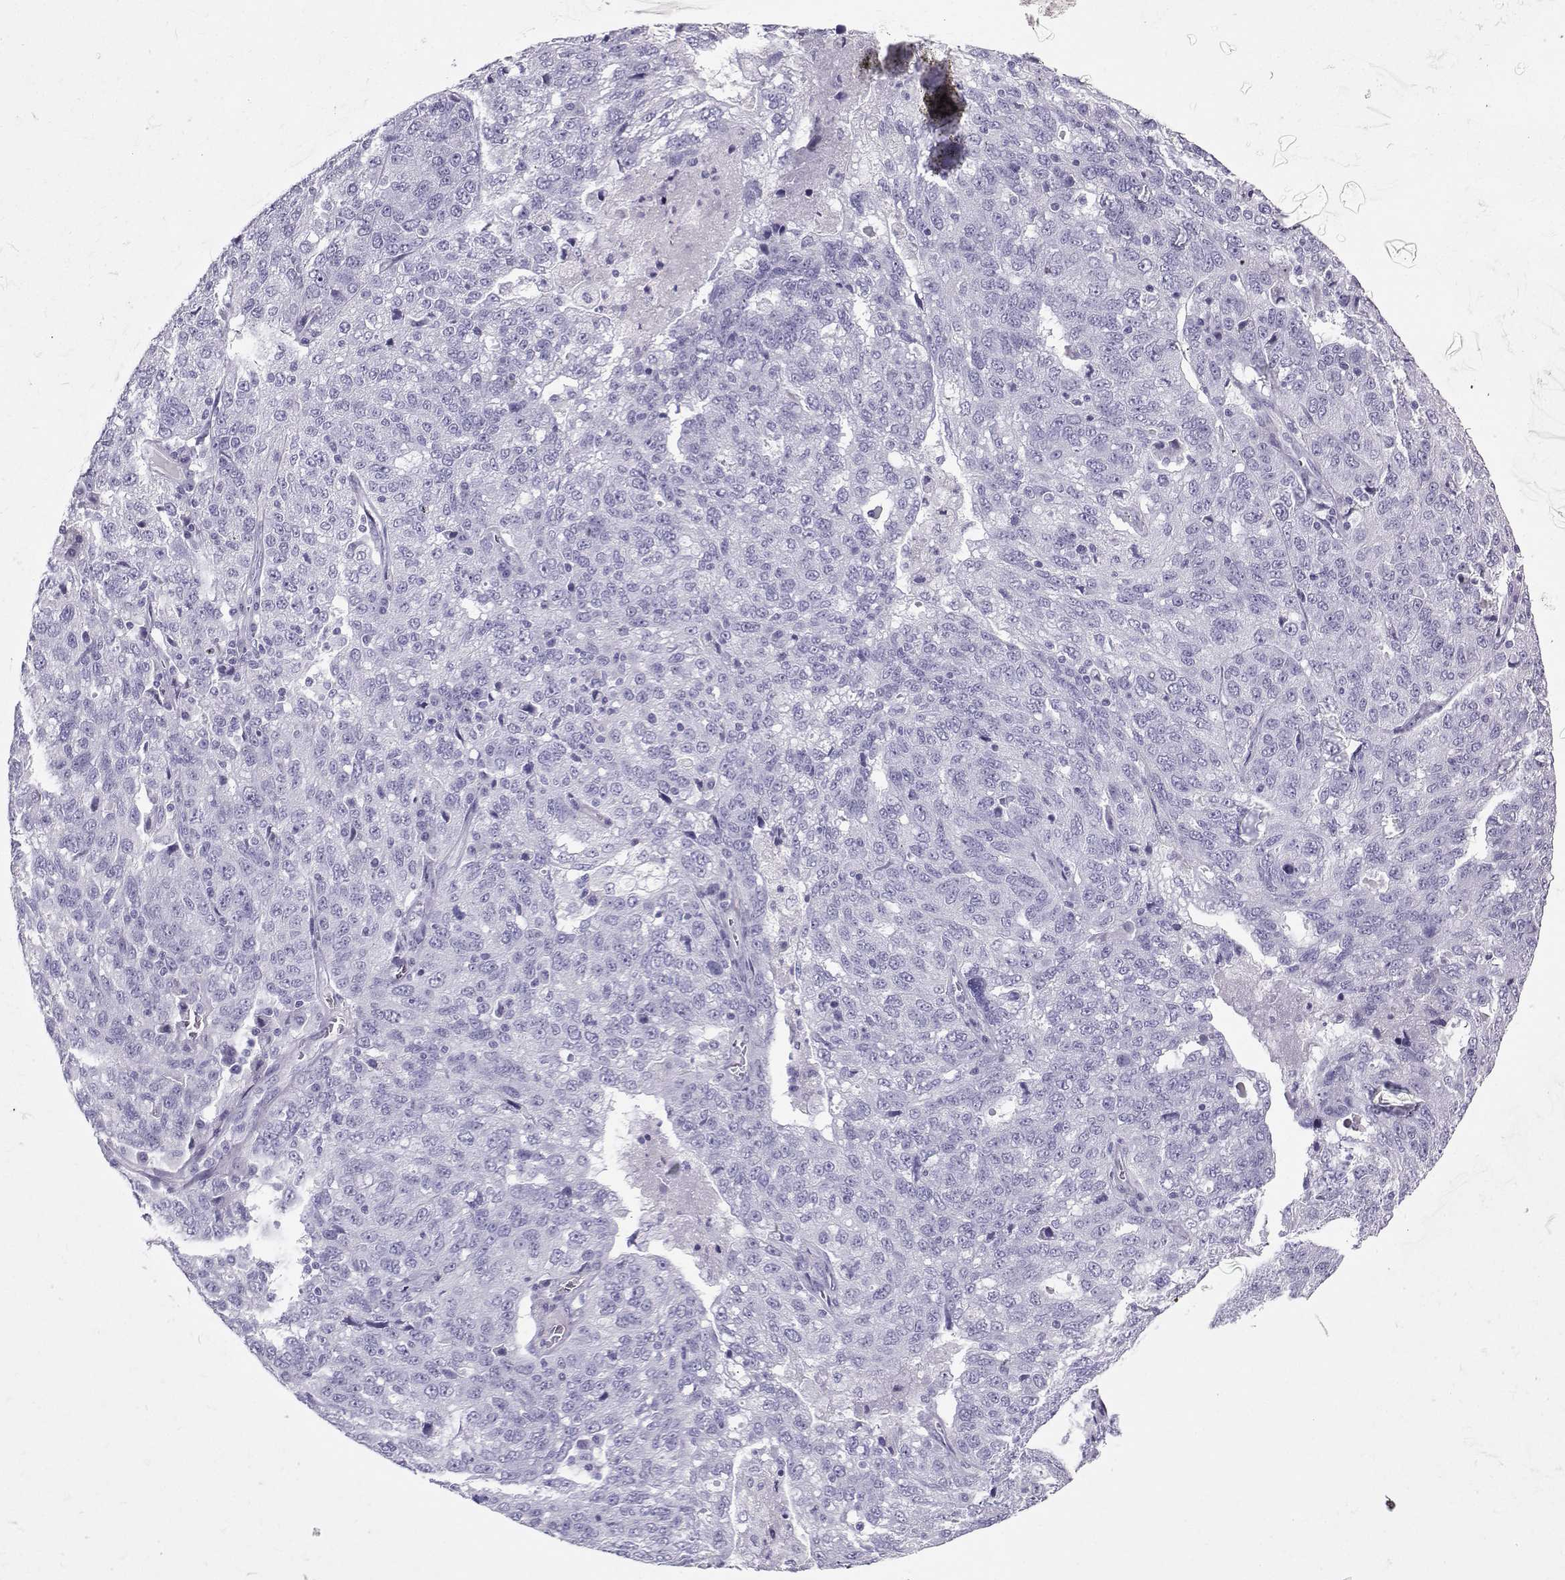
{"staining": {"intensity": "negative", "quantity": "none", "location": "none"}, "tissue": "ovarian cancer", "cell_type": "Tumor cells", "image_type": "cancer", "snomed": [{"axis": "morphology", "description": "Cystadenocarcinoma, serous, NOS"}, {"axis": "topography", "description": "Ovary"}], "caption": "Immunohistochemistry (IHC) of human ovarian serous cystadenocarcinoma exhibits no staining in tumor cells.", "gene": "IQCD", "patient": {"sex": "female", "age": 71}}